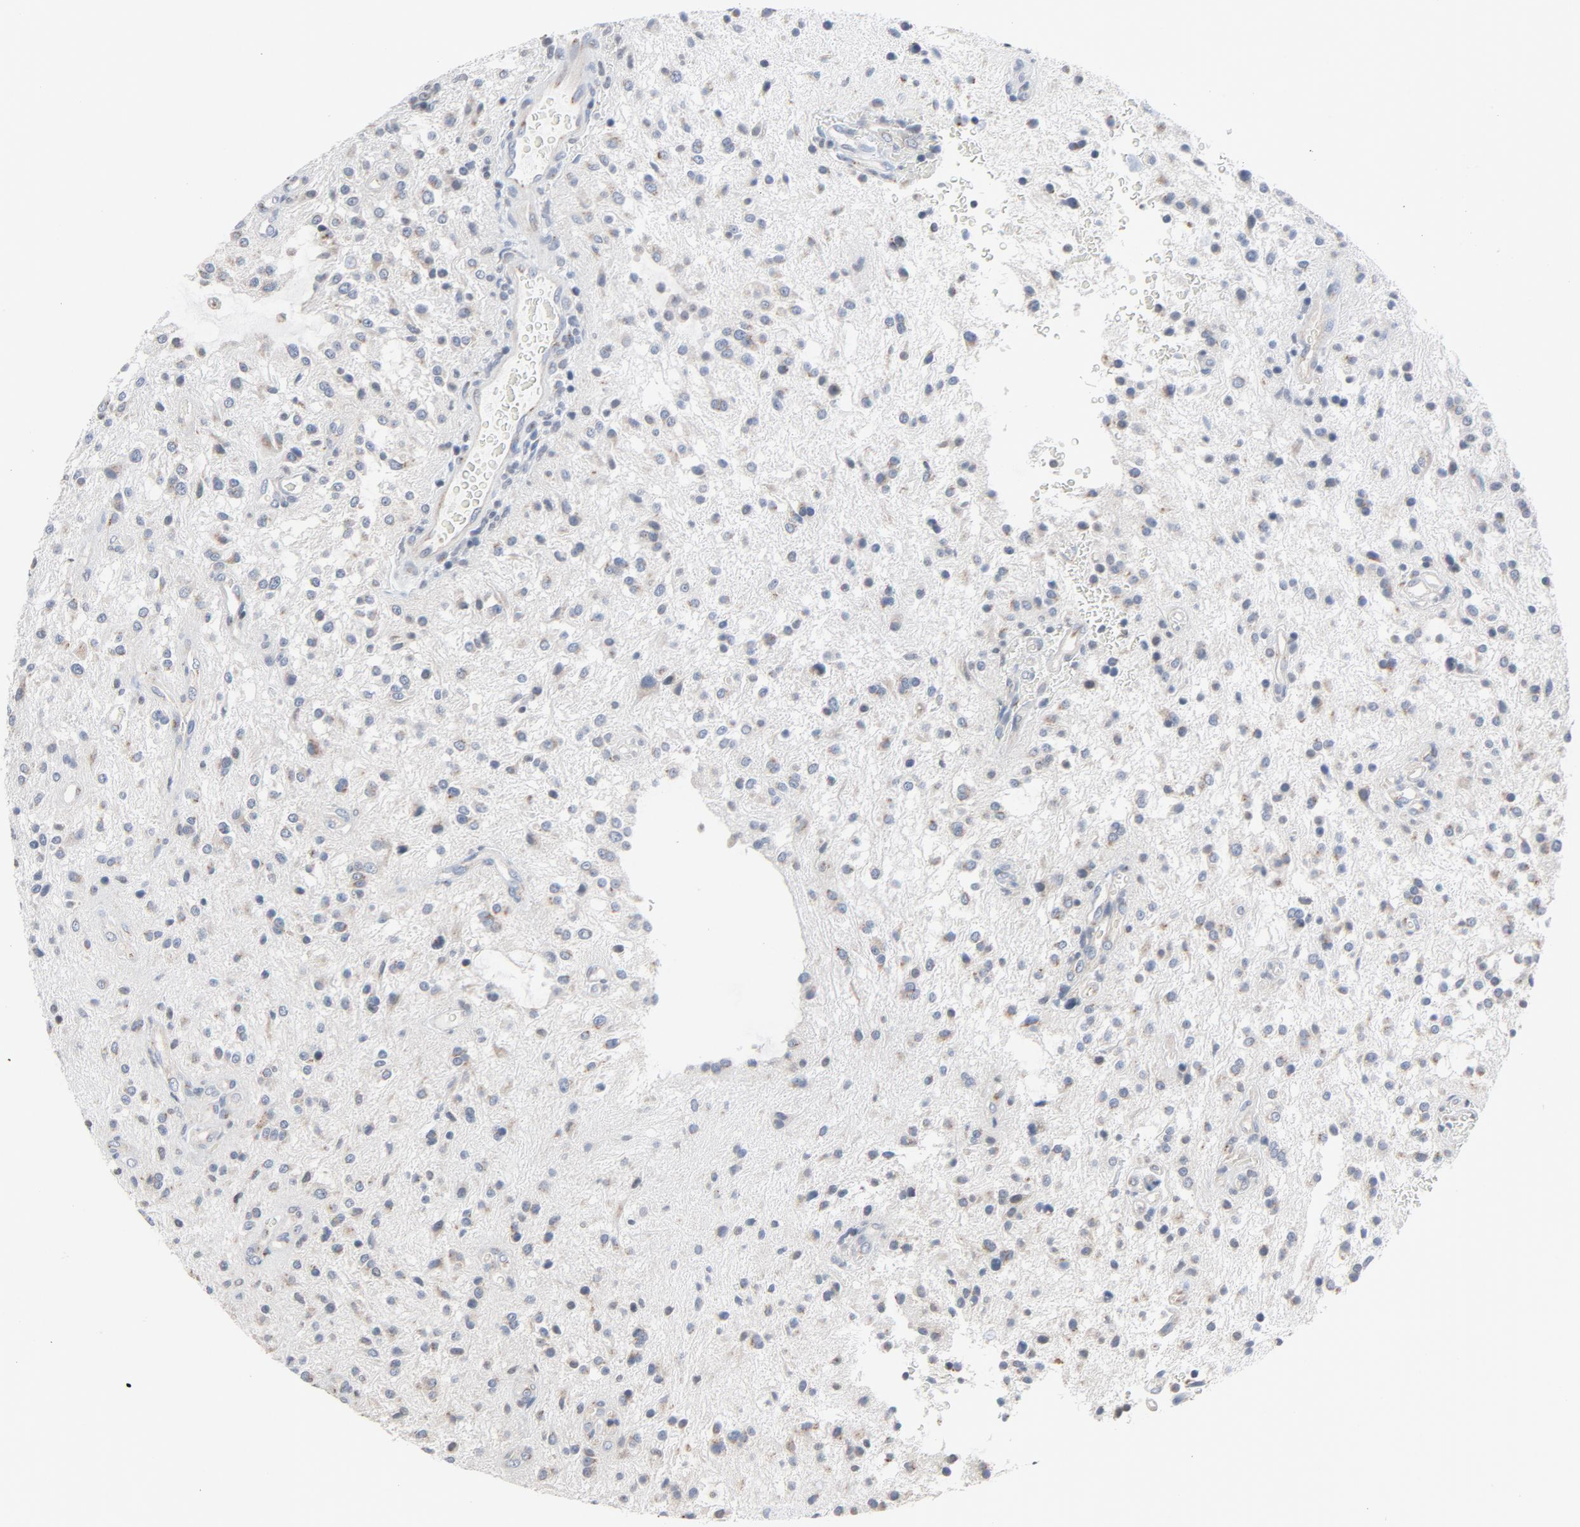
{"staining": {"intensity": "weak", "quantity": "25%-75%", "location": "cytoplasmic/membranous"}, "tissue": "glioma", "cell_type": "Tumor cells", "image_type": "cancer", "snomed": [{"axis": "morphology", "description": "Glioma, malignant, NOS"}, {"axis": "topography", "description": "Cerebellum"}], "caption": "Tumor cells show low levels of weak cytoplasmic/membranous positivity in about 25%-75% of cells in human malignant glioma.", "gene": "YIPF6", "patient": {"sex": "female", "age": 10}}